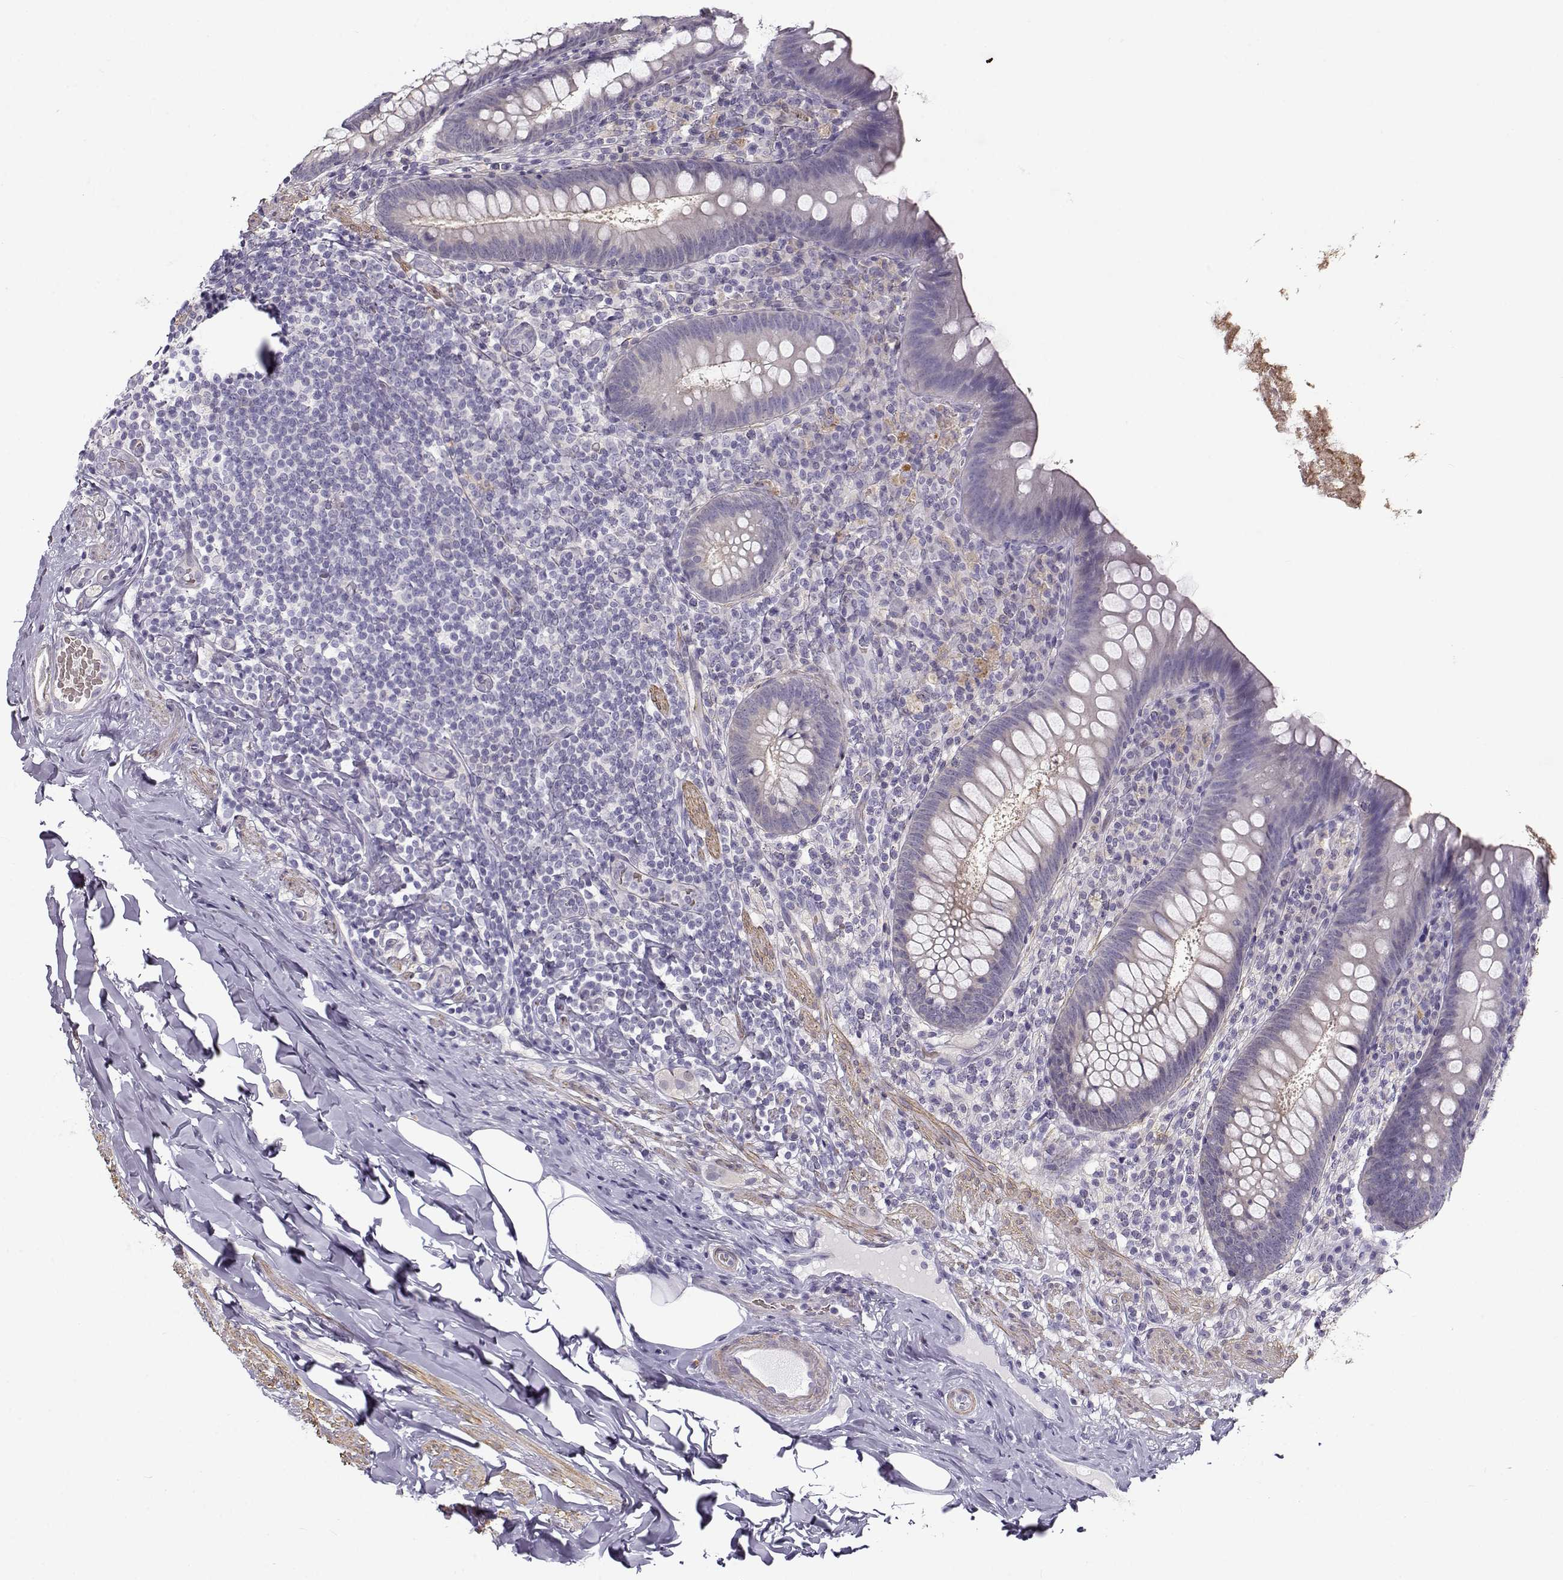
{"staining": {"intensity": "negative", "quantity": "none", "location": "none"}, "tissue": "appendix", "cell_type": "Glandular cells", "image_type": "normal", "snomed": [{"axis": "morphology", "description": "Normal tissue, NOS"}, {"axis": "topography", "description": "Appendix"}], "caption": "An IHC image of unremarkable appendix is shown. There is no staining in glandular cells of appendix.", "gene": "UCP3", "patient": {"sex": "male", "age": 47}}